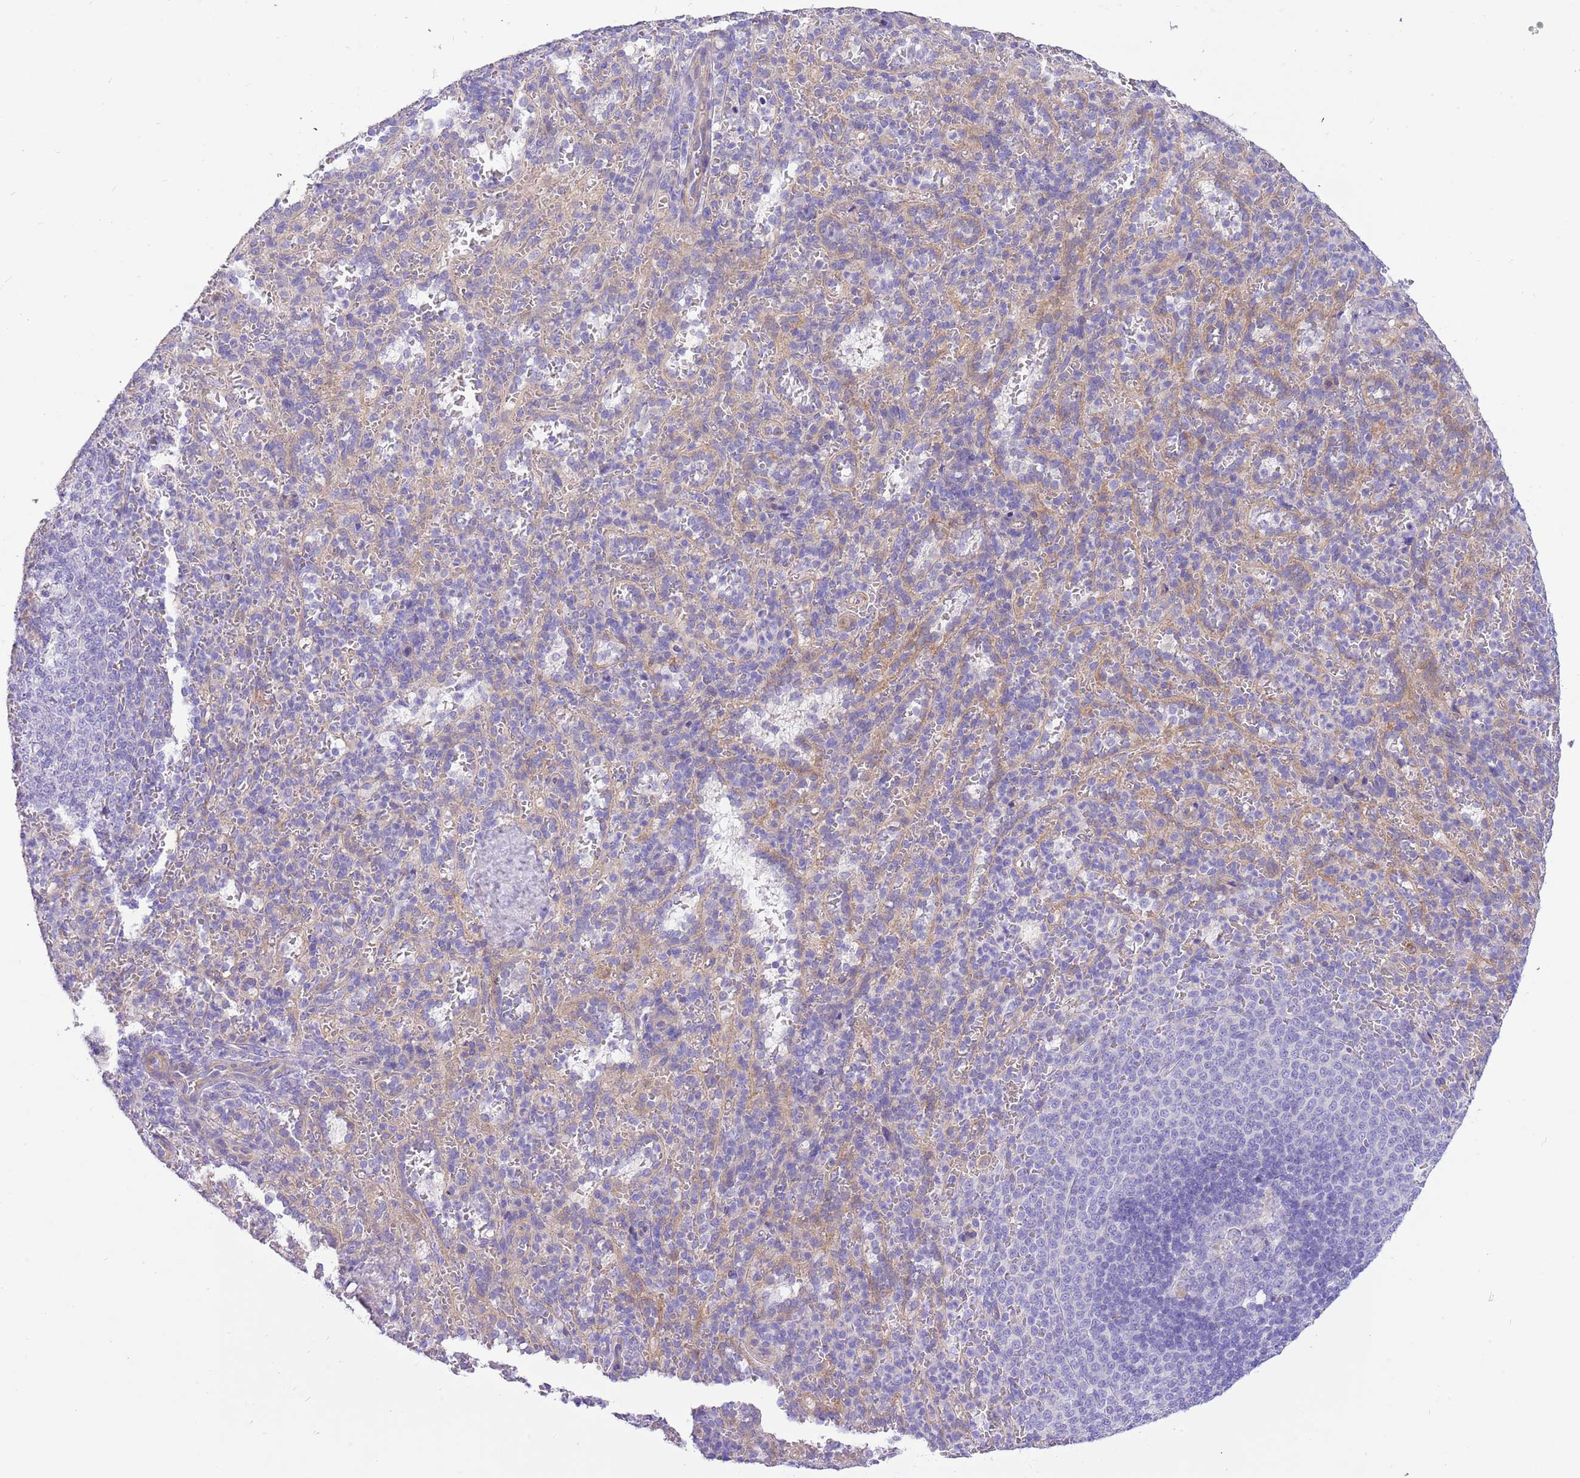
{"staining": {"intensity": "negative", "quantity": "none", "location": "none"}, "tissue": "spleen", "cell_type": "Cells in red pulp", "image_type": "normal", "snomed": [{"axis": "morphology", "description": "Normal tissue, NOS"}, {"axis": "topography", "description": "Spleen"}], "caption": "Spleen stained for a protein using IHC reveals no positivity cells in red pulp.", "gene": "SERINC3", "patient": {"sex": "female", "age": 21}}